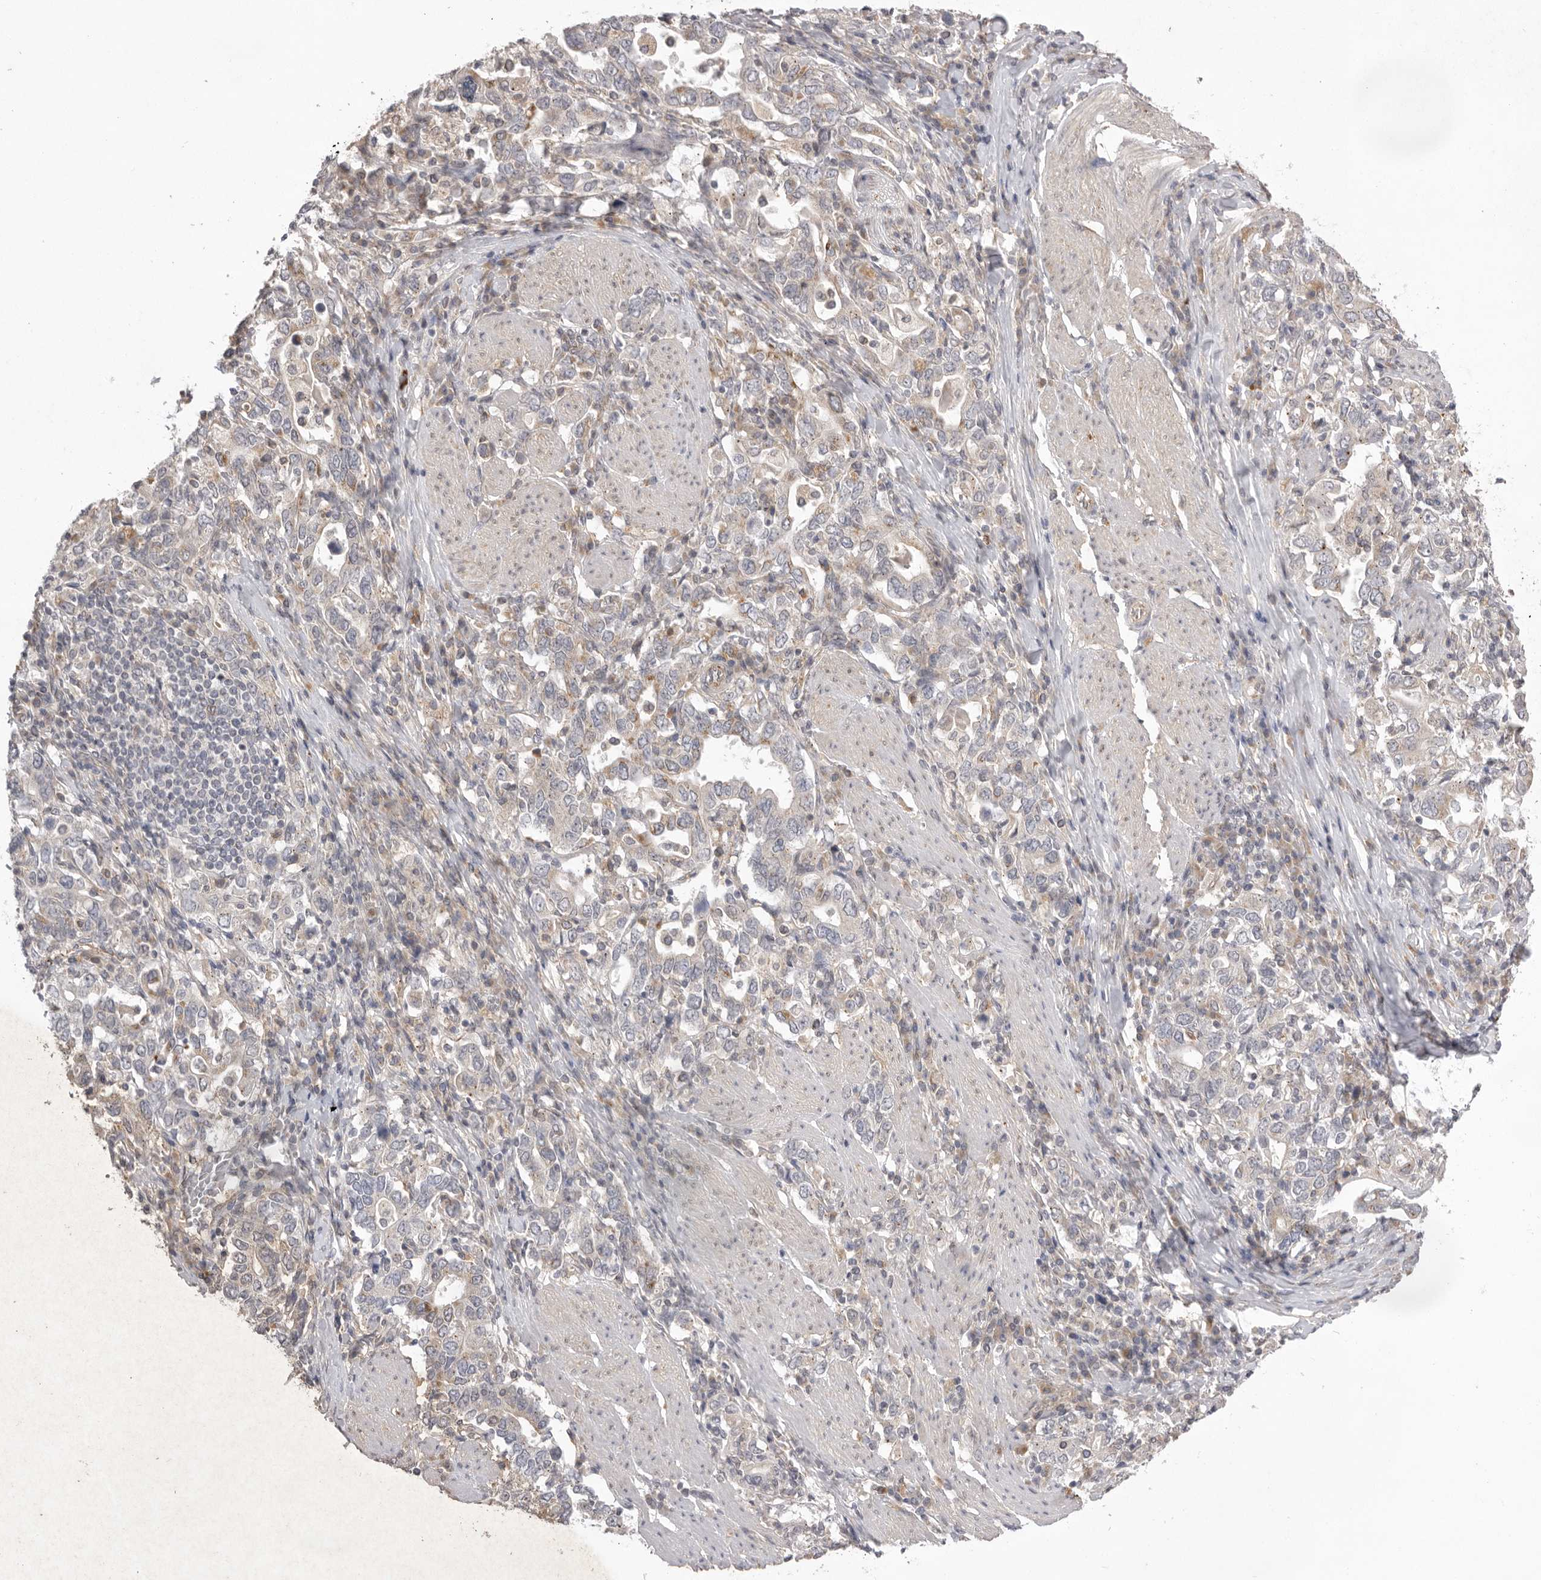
{"staining": {"intensity": "weak", "quantity": "<25%", "location": "cytoplasmic/membranous"}, "tissue": "stomach cancer", "cell_type": "Tumor cells", "image_type": "cancer", "snomed": [{"axis": "morphology", "description": "Adenocarcinoma, NOS"}, {"axis": "topography", "description": "Stomach, upper"}], "caption": "A high-resolution histopathology image shows IHC staining of adenocarcinoma (stomach), which shows no significant expression in tumor cells.", "gene": "TLR3", "patient": {"sex": "male", "age": 62}}